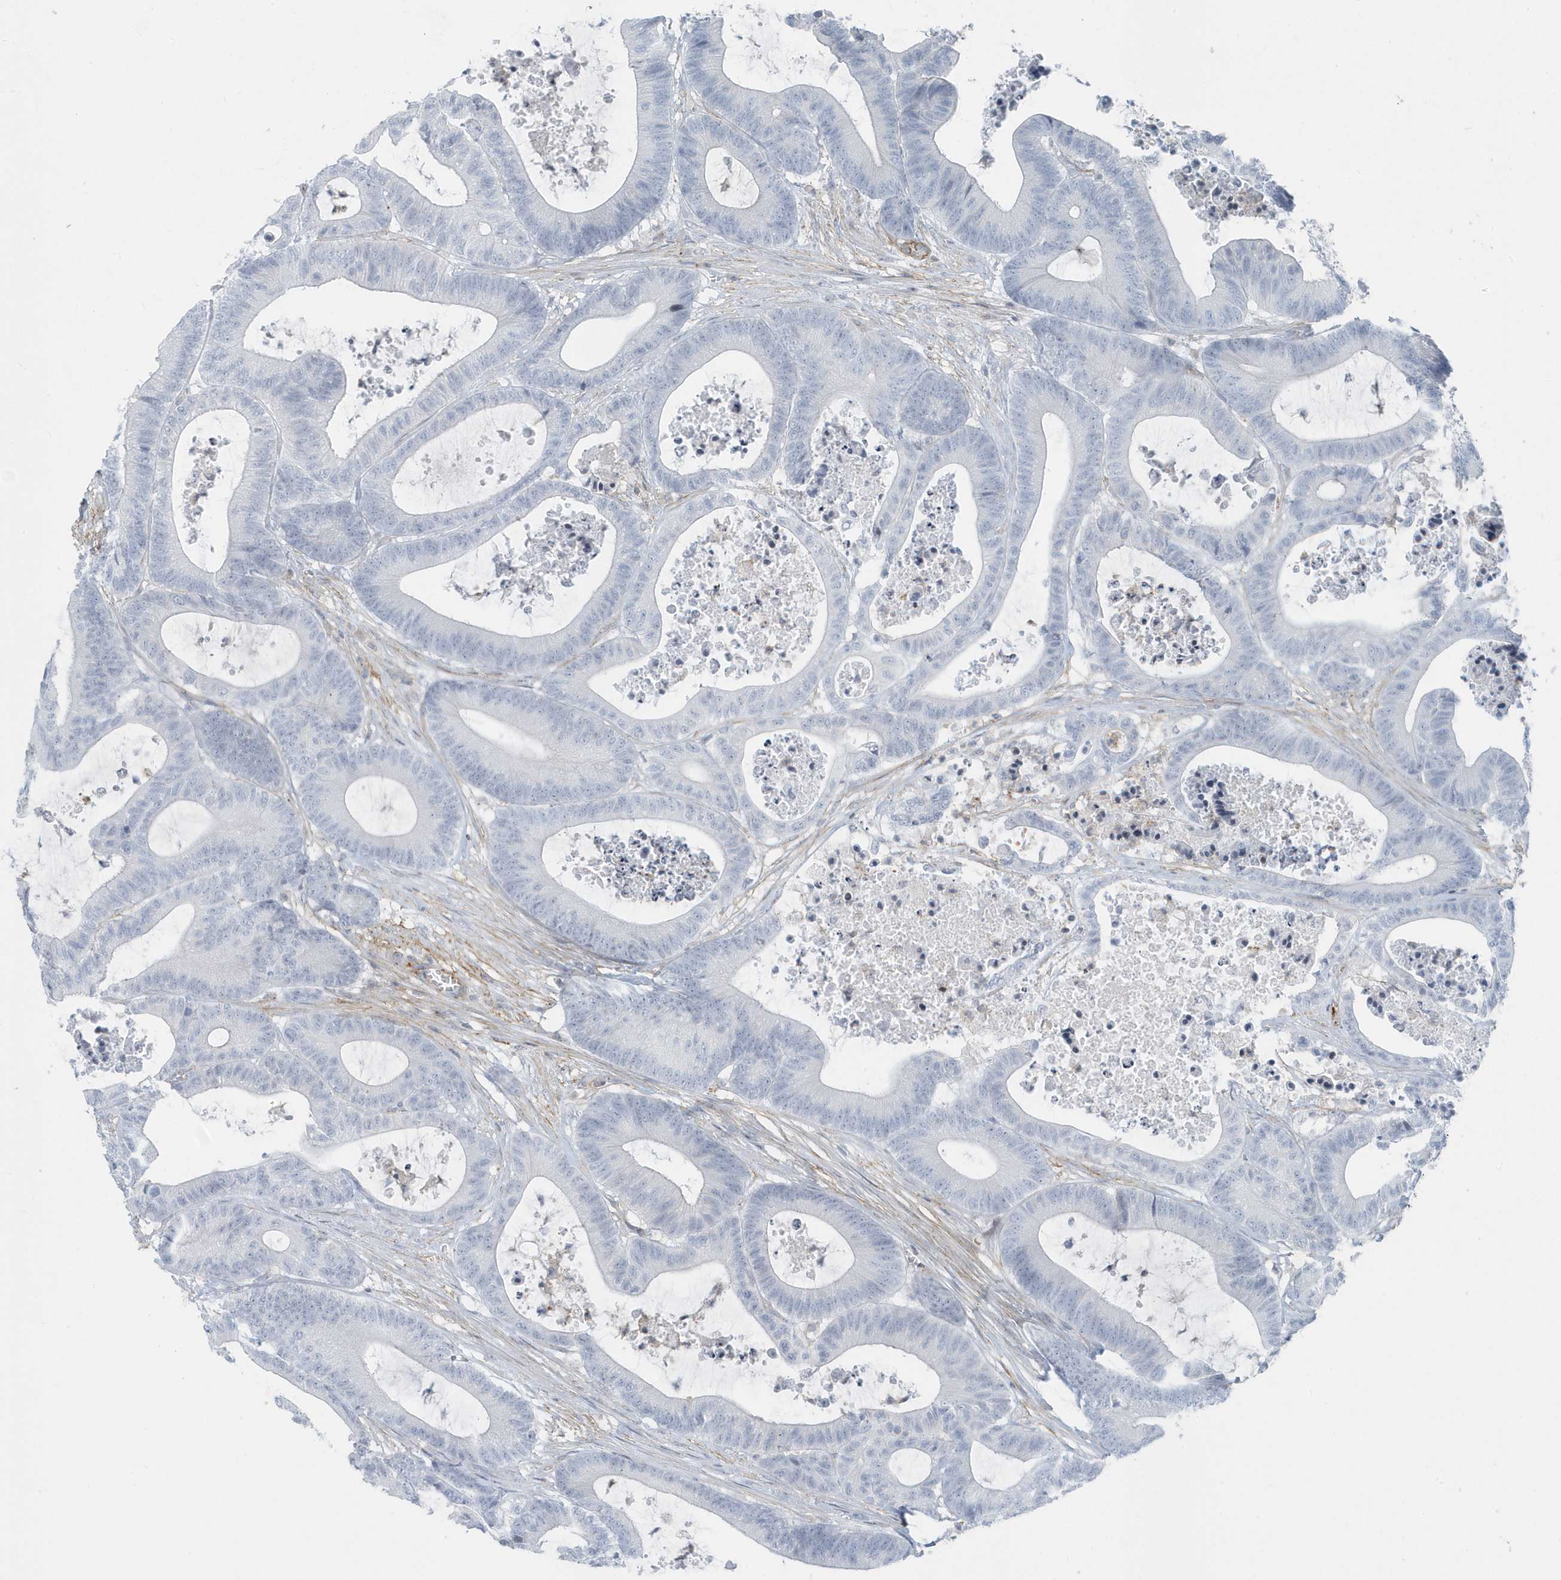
{"staining": {"intensity": "negative", "quantity": "none", "location": "none"}, "tissue": "colorectal cancer", "cell_type": "Tumor cells", "image_type": "cancer", "snomed": [{"axis": "morphology", "description": "Adenocarcinoma, NOS"}, {"axis": "topography", "description": "Colon"}], "caption": "Tumor cells show no significant protein staining in colorectal adenocarcinoma.", "gene": "CACNB2", "patient": {"sex": "female", "age": 84}}